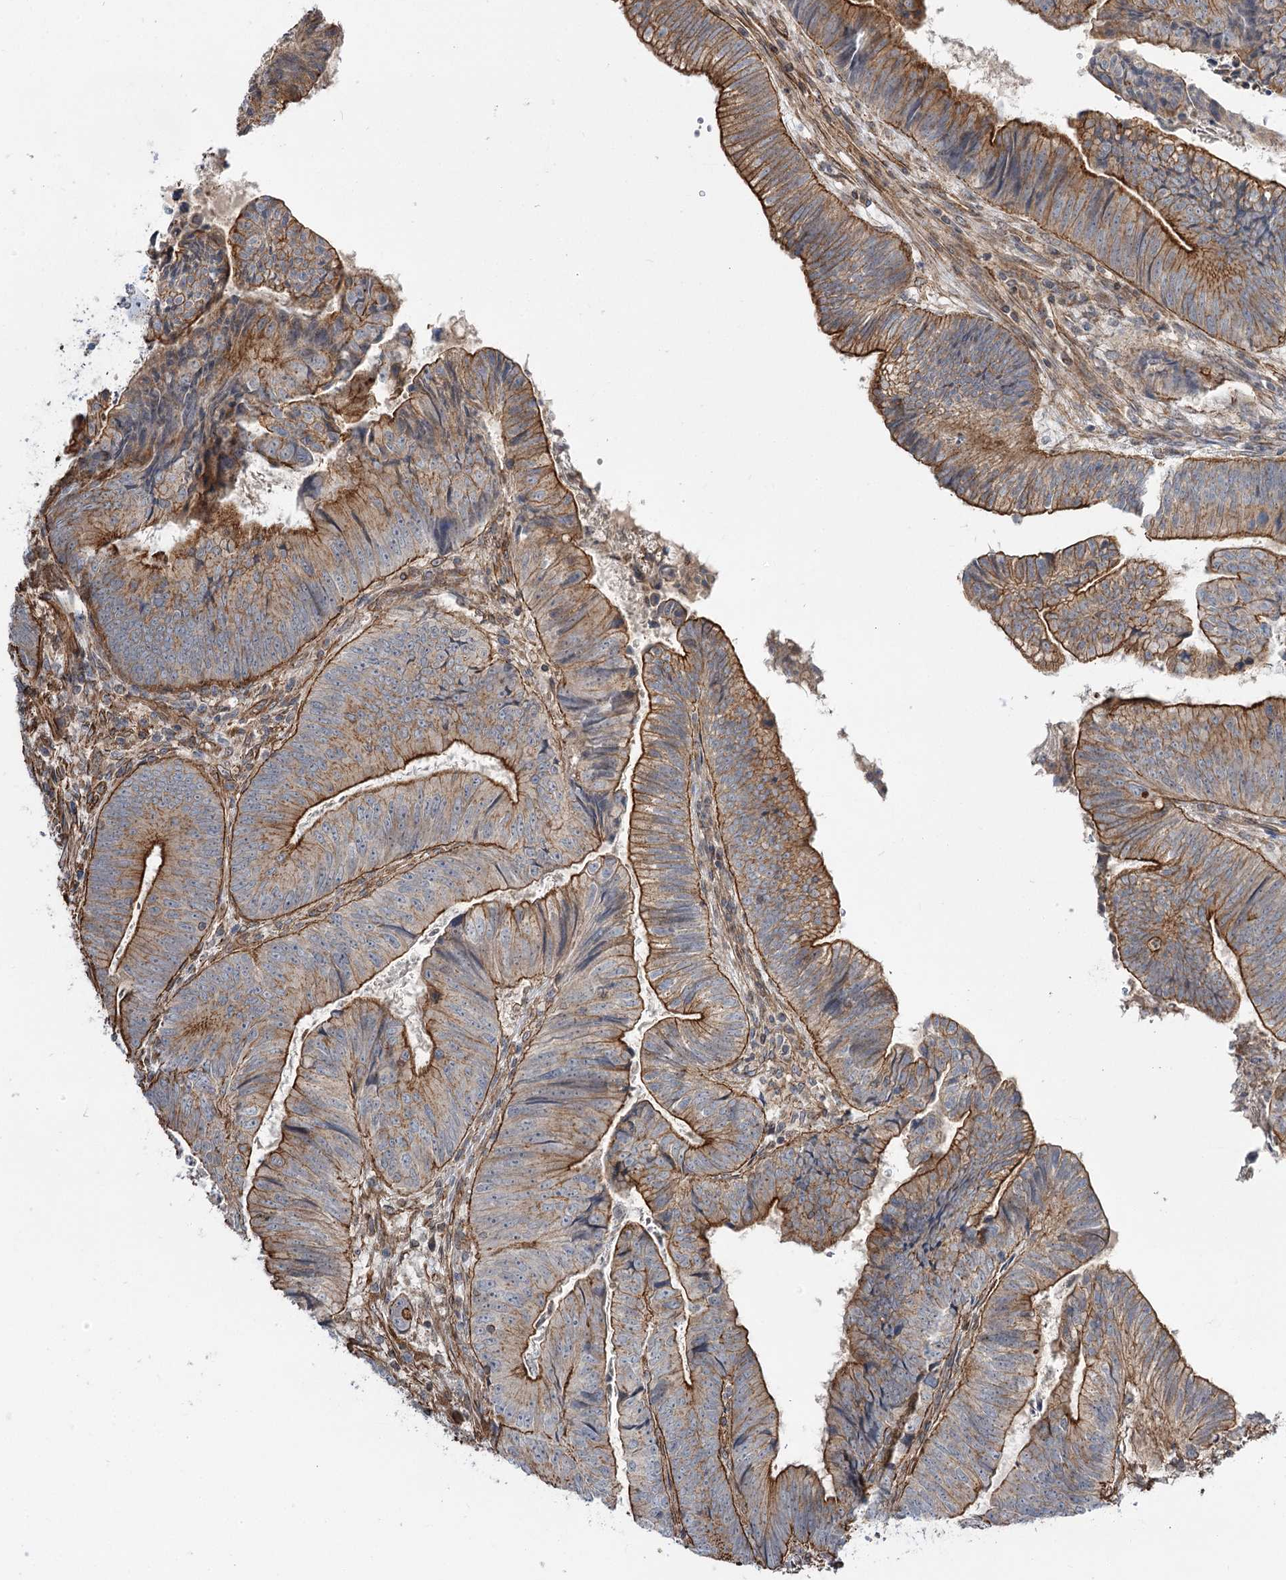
{"staining": {"intensity": "moderate", "quantity": ">75%", "location": "cytoplasmic/membranous"}, "tissue": "colorectal cancer", "cell_type": "Tumor cells", "image_type": "cancer", "snomed": [{"axis": "morphology", "description": "Adenocarcinoma, NOS"}, {"axis": "topography", "description": "Colon"}], "caption": "DAB immunohistochemical staining of adenocarcinoma (colorectal) exhibits moderate cytoplasmic/membranous protein staining in about >75% of tumor cells.", "gene": "SH3BP5L", "patient": {"sex": "female", "age": 67}}